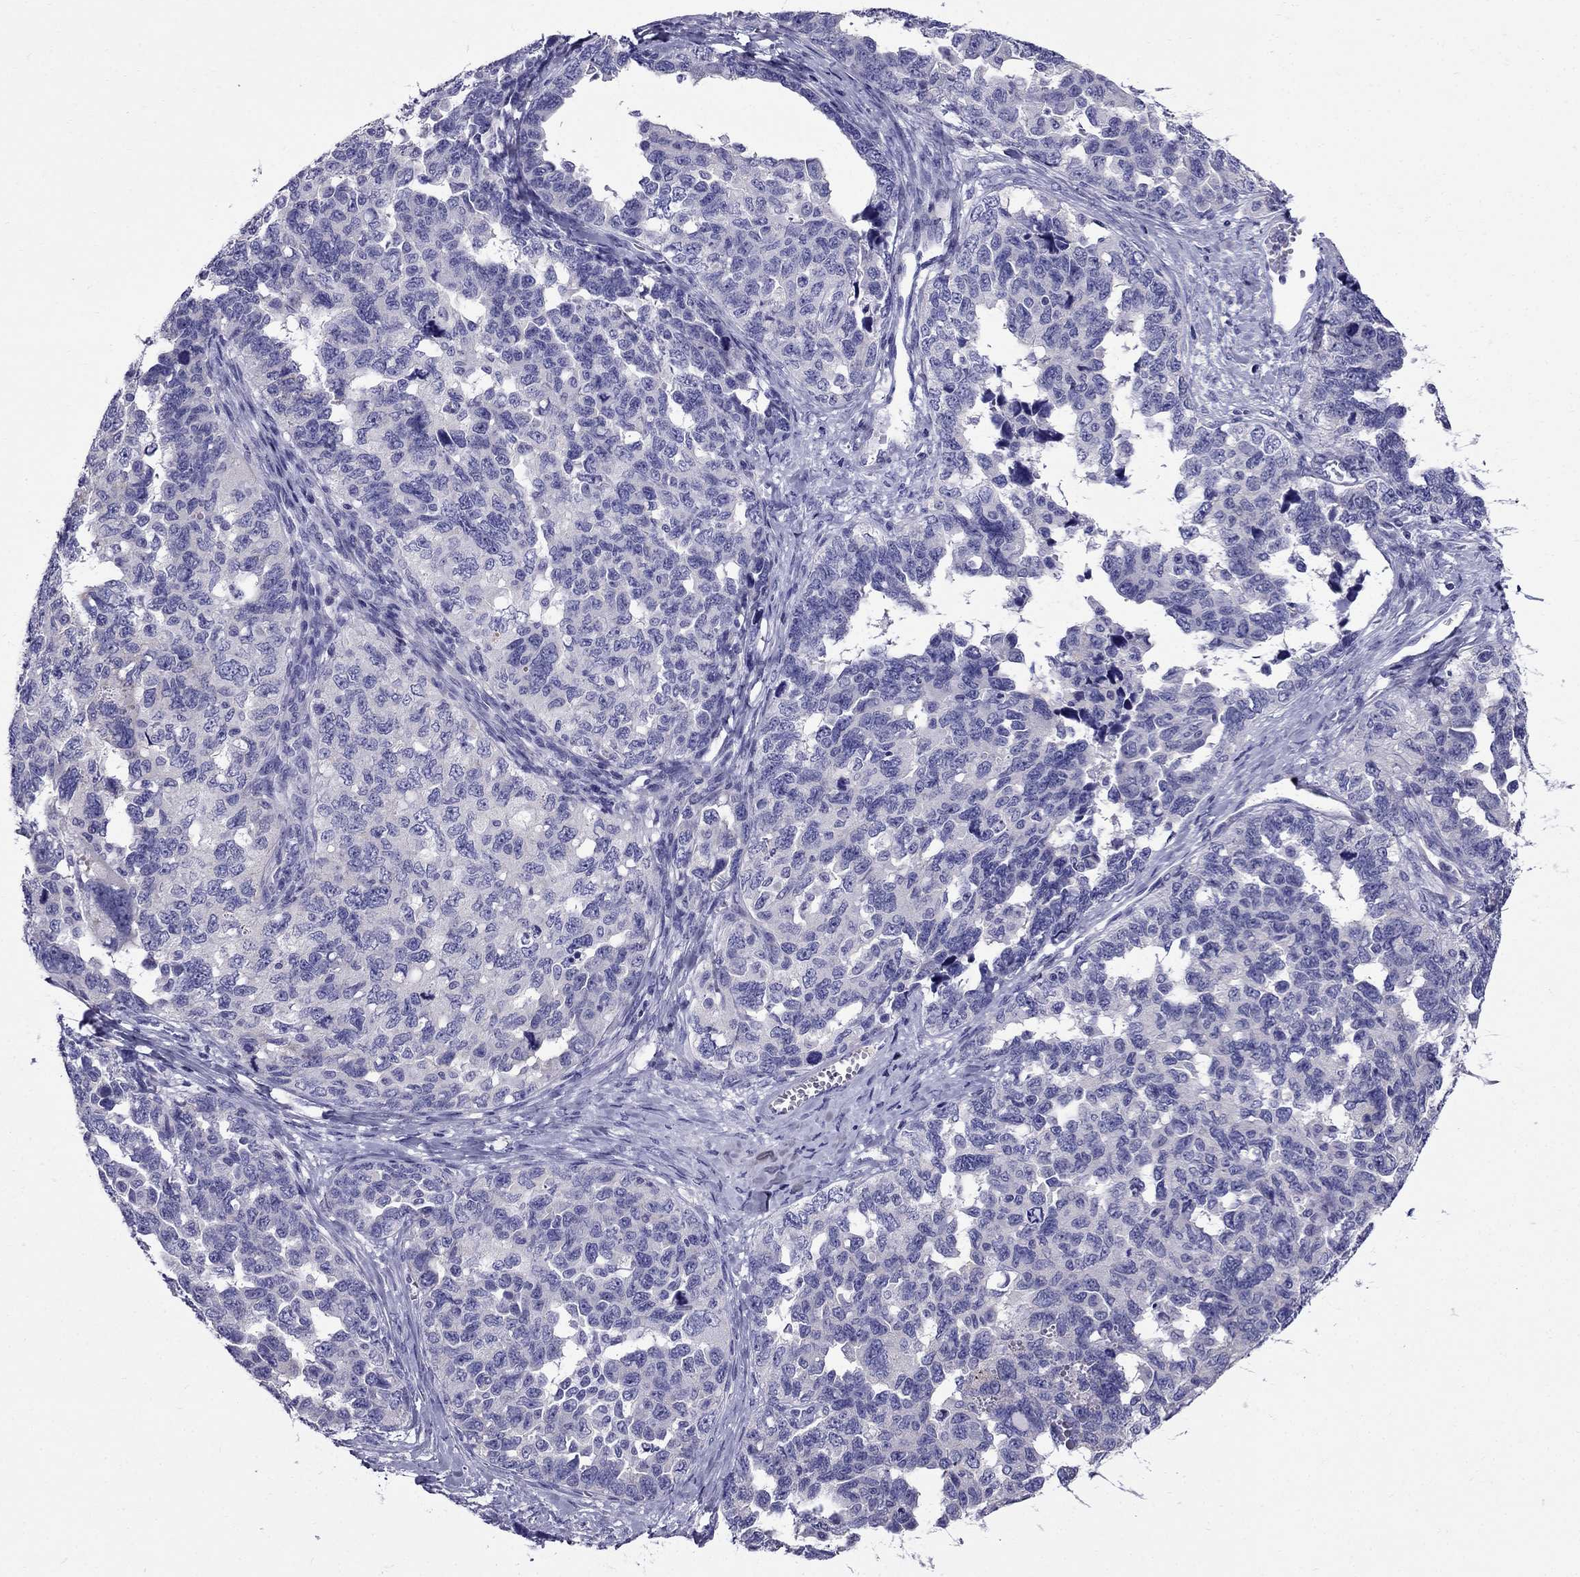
{"staining": {"intensity": "negative", "quantity": "none", "location": "none"}, "tissue": "ovarian cancer", "cell_type": "Tumor cells", "image_type": "cancer", "snomed": [{"axis": "morphology", "description": "Cystadenocarcinoma, serous, NOS"}, {"axis": "topography", "description": "Ovary"}], "caption": "This is a photomicrograph of immunohistochemistry staining of ovarian cancer (serous cystadenocarcinoma), which shows no expression in tumor cells.", "gene": "GPR50", "patient": {"sex": "female", "age": 69}}